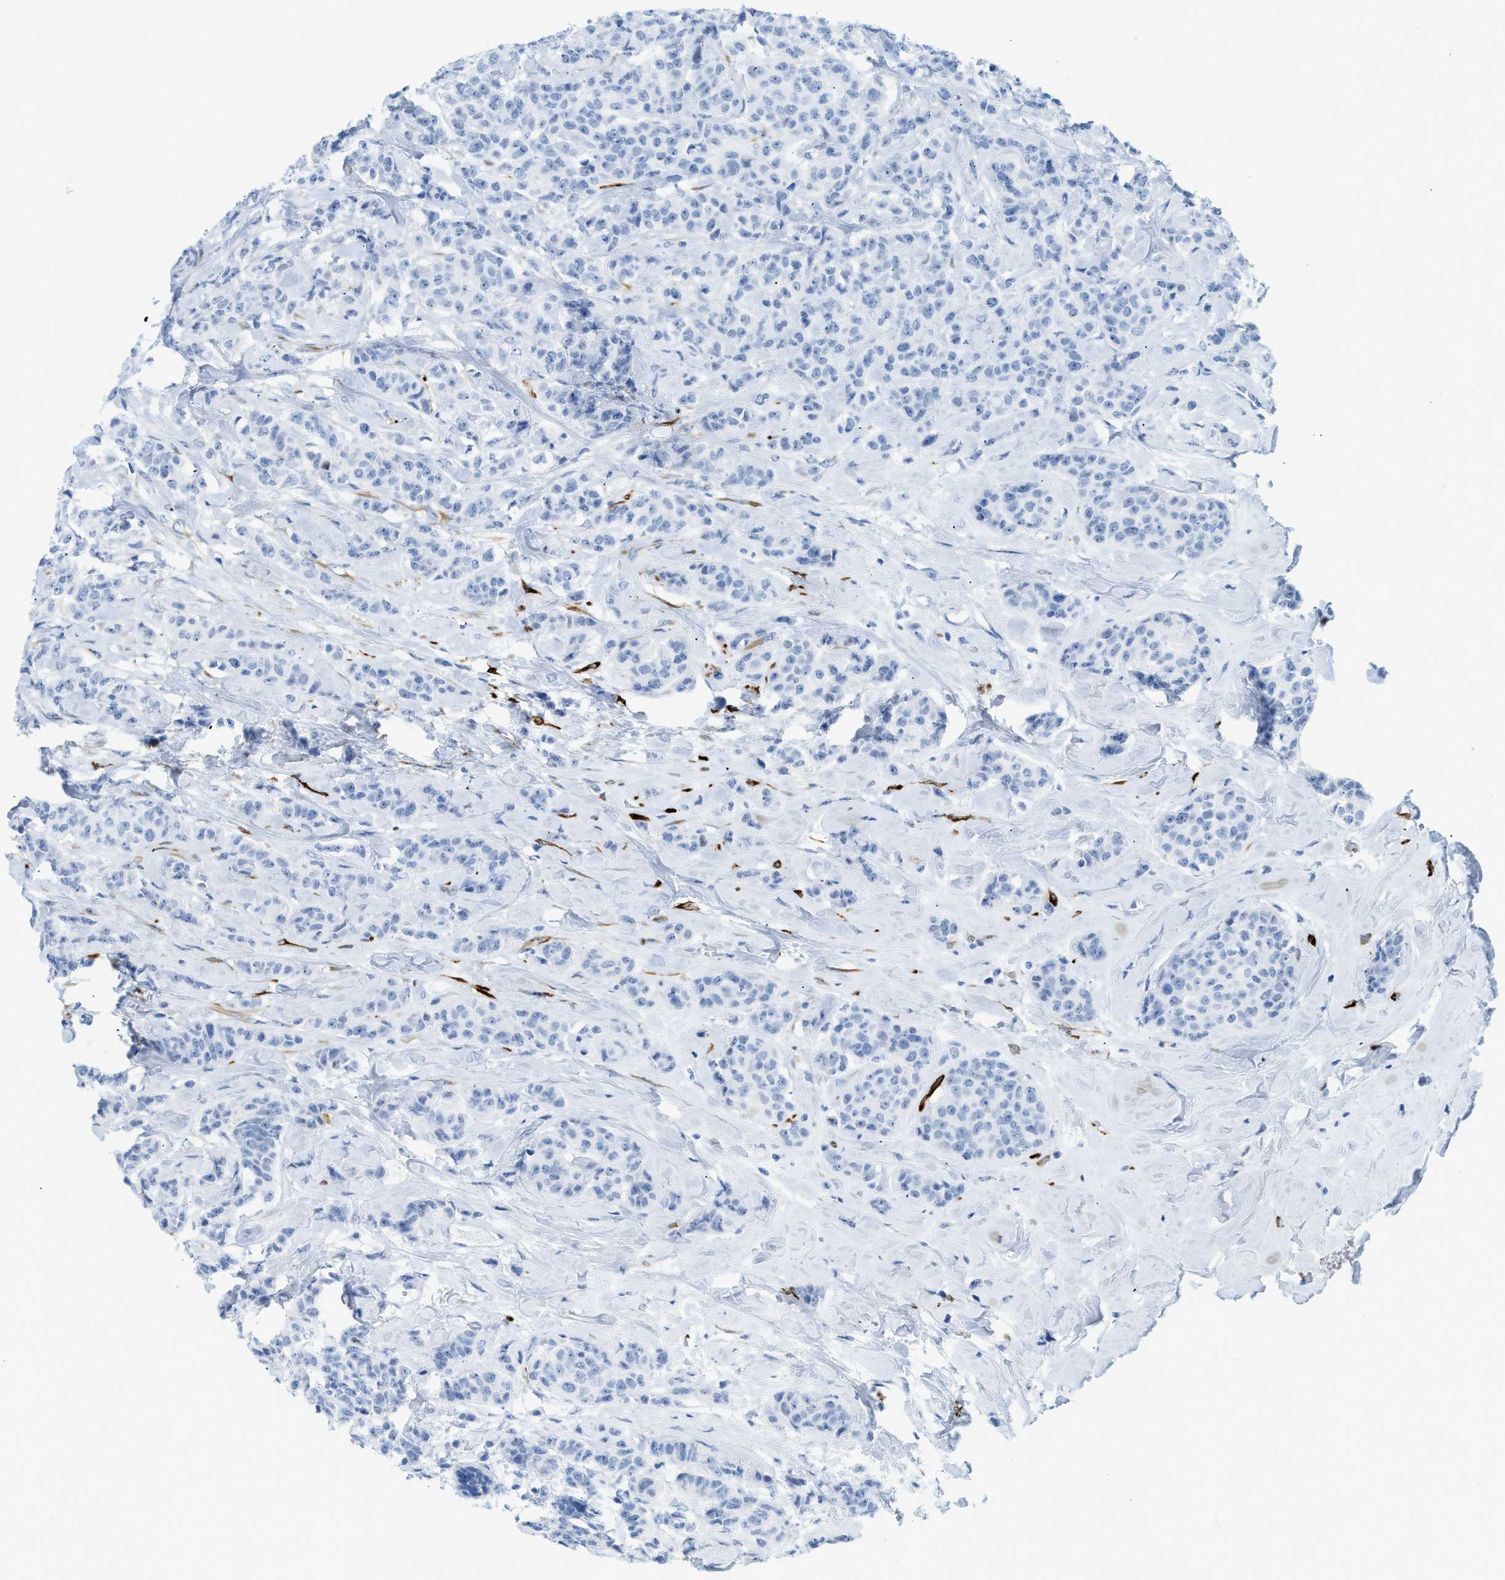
{"staining": {"intensity": "negative", "quantity": "none", "location": "none"}, "tissue": "breast cancer", "cell_type": "Tumor cells", "image_type": "cancer", "snomed": [{"axis": "morphology", "description": "Normal tissue, NOS"}, {"axis": "morphology", "description": "Duct carcinoma"}, {"axis": "topography", "description": "Breast"}], "caption": "Immunohistochemistry of breast invasive ductal carcinoma demonstrates no expression in tumor cells.", "gene": "DES", "patient": {"sex": "female", "age": 40}}